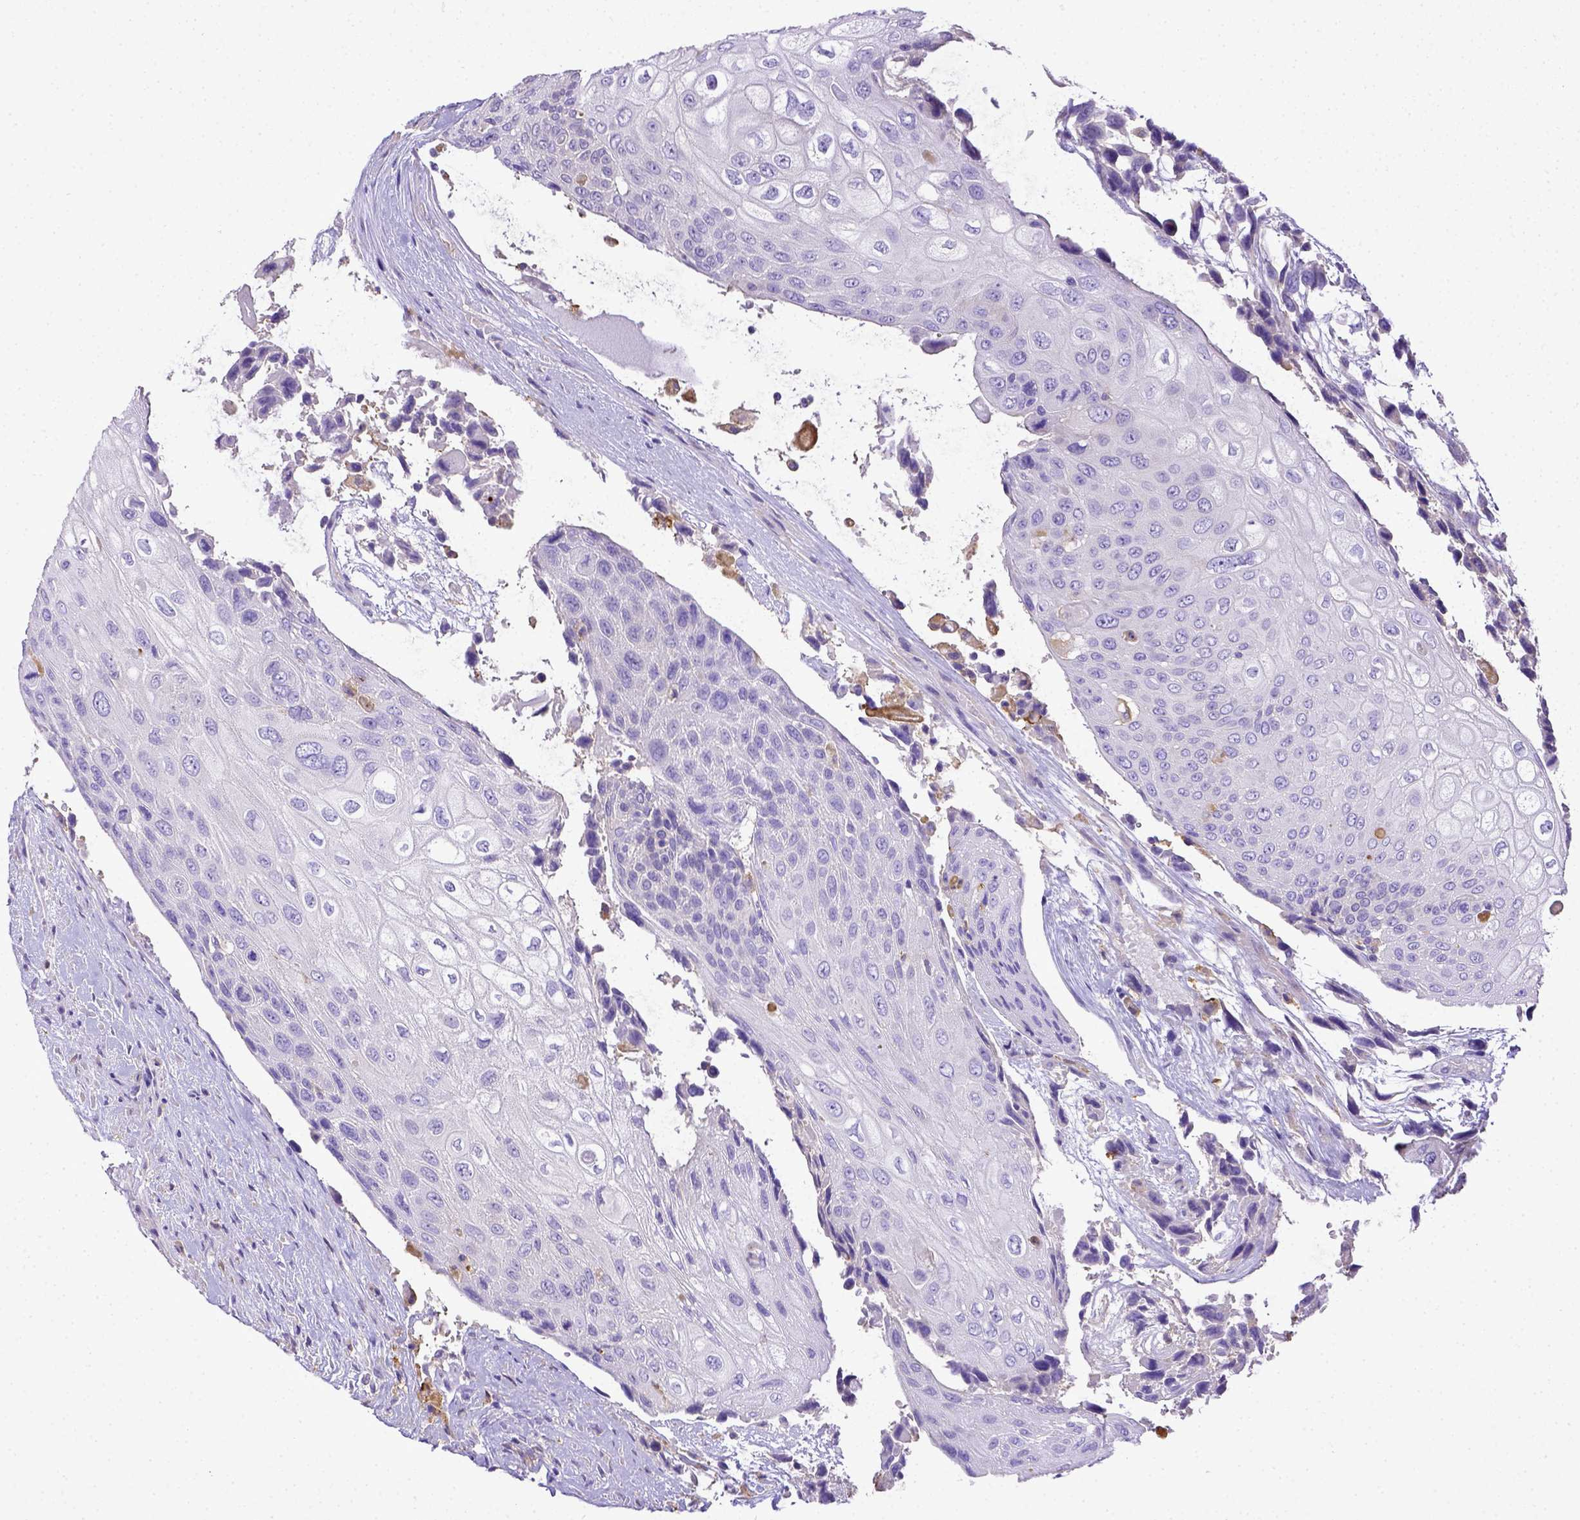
{"staining": {"intensity": "negative", "quantity": "none", "location": "none"}, "tissue": "urothelial cancer", "cell_type": "Tumor cells", "image_type": "cancer", "snomed": [{"axis": "morphology", "description": "Urothelial carcinoma, High grade"}, {"axis": "topography", "description": "Urinary bladder"}], "caption": "IHC of urothelial carcinoma (high-grade) displays no staining in tumor cells.", "gene": "CD40", "patient": {"sex": "female", "age": 70}}